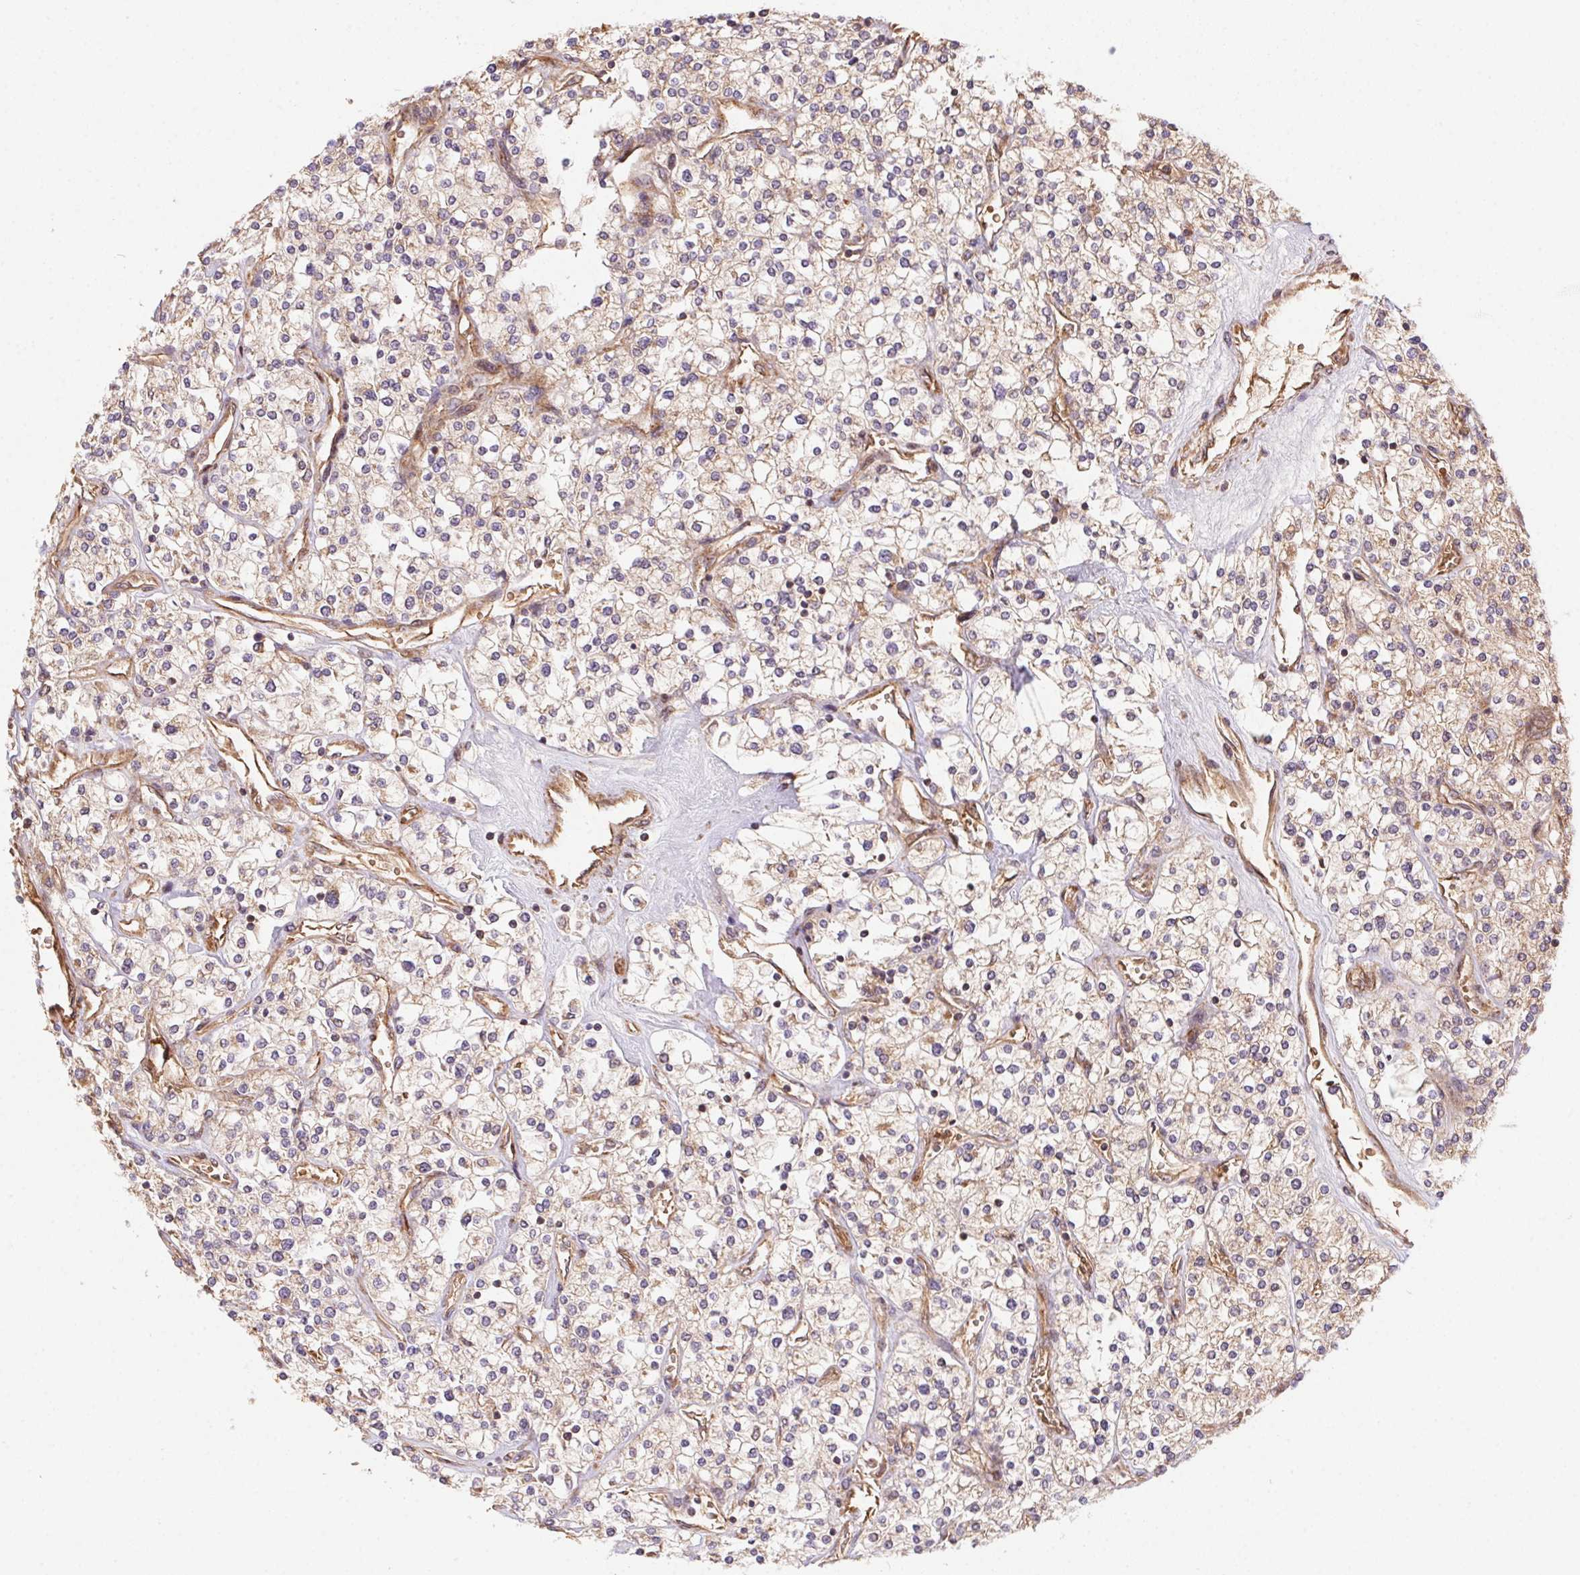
{"staining": {"intensity": "weak", "quantity": "25%-75%", "location": "cytoplasmic/membranous"}, "tissue": "renal cancer", "cell_type": "Tumor cells", "image_type": "cancer", "snomed": [{"axis": "morphology", "description": "Adenocarcinoma, NOS"}, {"axis": "topography", "description": "Kidney"}], "caption": "The immunohistochemical stain shows weak cytoplasmic/membranous staining in tumor cells of renal adenocarcinoma tissue. (Stains: DAB (3,3'-diaminobenzidine) in brown, nuclei in blue, Microscopy: brightfield microscopy at high magnification).", "gene": "USE1", "patient": {"sex": "male", "age": 80}}